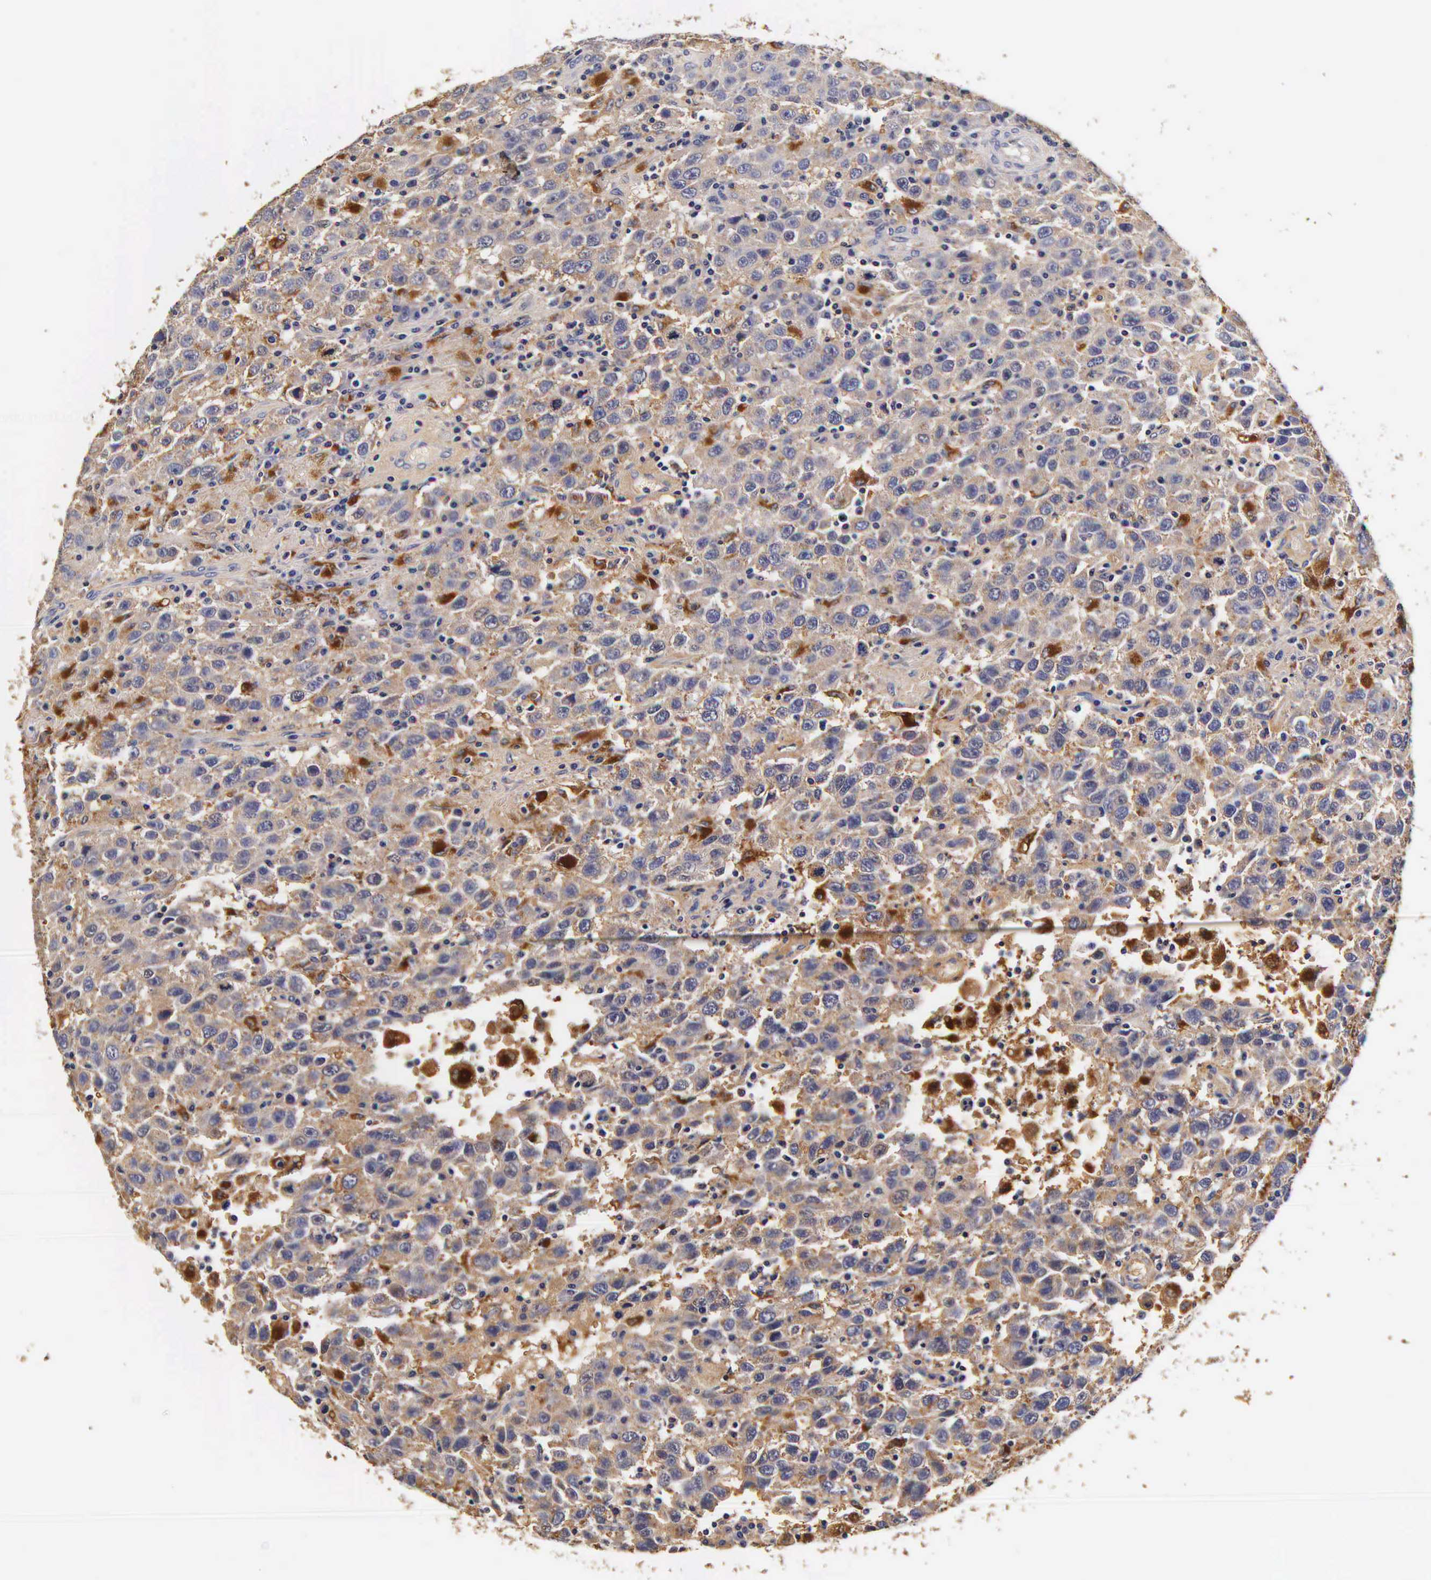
{"staining": {"intensity": "moderate", "quantity": "25%-75%", "location": "cytoplasmic/membranous"}, "tissue": "testis cancer", "cell_type": "Tumor cells", "image_type": "cancer", "snomed": [{"axis": "morphology", "description": "Seminoma, NOS"}, {"axis": "topography", "description": "Testis"}], "caption": "Tumor cells demonstrate moderate cytoplasmic/membranous staining in approximately 25%-75% of cells in seminoma (testis). The protein is stained brown, and the nuclei are stained in blue (DAB (3,3'-diaminobenzidine) IHC with brightfield microscopy, high magnification).", "gene": "CTSB", "patient": {"sex": "male", "age": 41}}